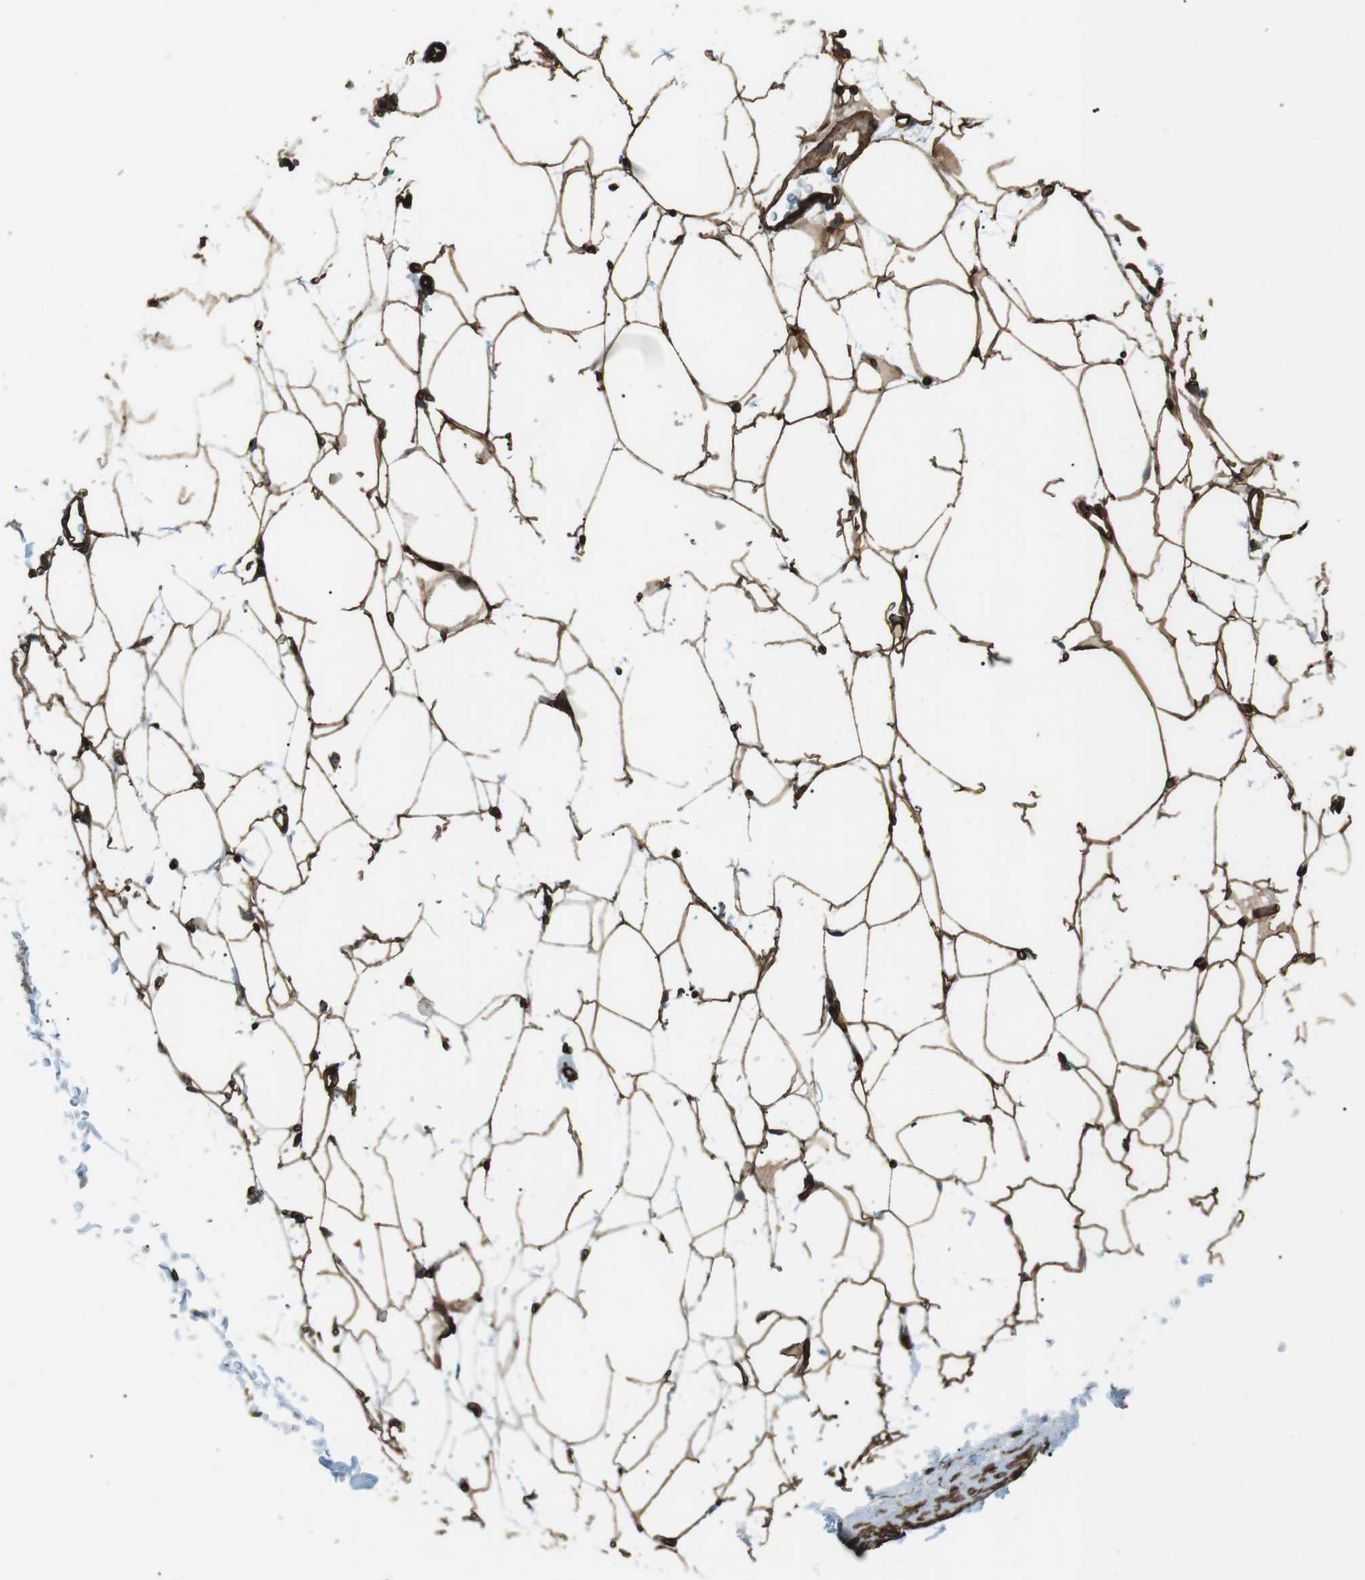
{"staining": {"intensity": "strong", "quantity": ">75%", "location": "cytoplasmic/membranous"}, "tissue": "adipose tissue", "cell_type": "Adipocytes", "image_type": "normal", "snomed": [{"axis": "morphology", "description": "Normal tissue, NOS"}, {"axis": "topography", "description": "Breast"}, {"axis": "topography", "description": "Soft tissue"}], "caption": "The immunohistochemical stain labels strong cytoplasmic/membranous staining in adipocytes of benign adipose tissue.", "gene": "ODR4", "patient": {"sex": "female", "age": 75}}